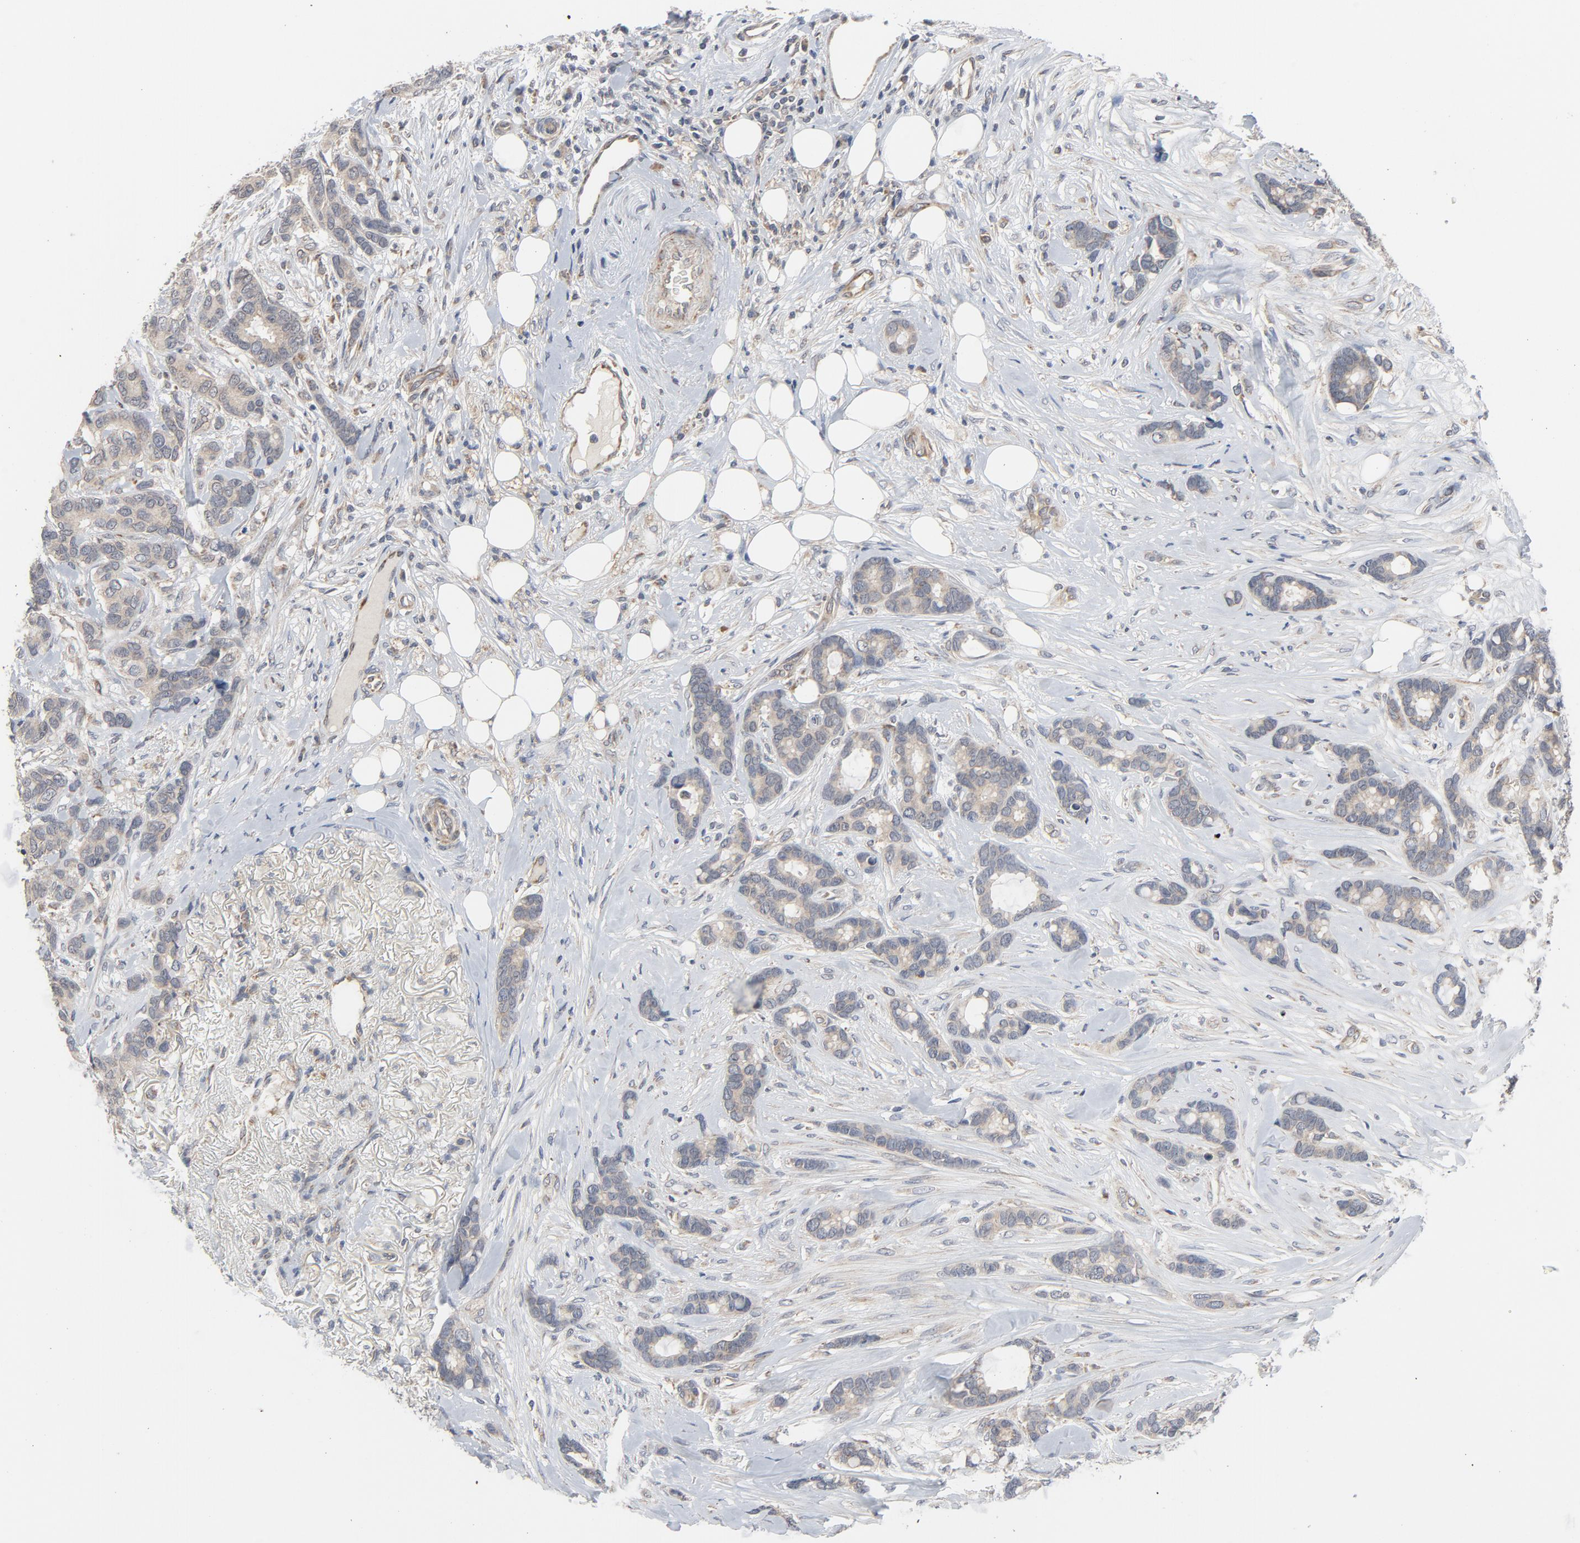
{"staining": {"intensity": "weak", "quantity": ">75%", "location": "cytoplasmic/membranous"}, "tissue": "breast cancer", "cell_type": "Tumor cells", "image_type": "cancer", "snomed": [{"axis": "morphology", "description": "Duct carcinoma"}, {"axis": "topography", "description": "Breast"}], "caption": "Protein positivity by immunohistochemistry (IHC) exhibits weak cytoplasmic/membranous staining in about >75% of tumor cells in invasive ductal carcinoma (breast).", "gene": "C14orf119", "patient": {"sex": "female", "age": 87}}